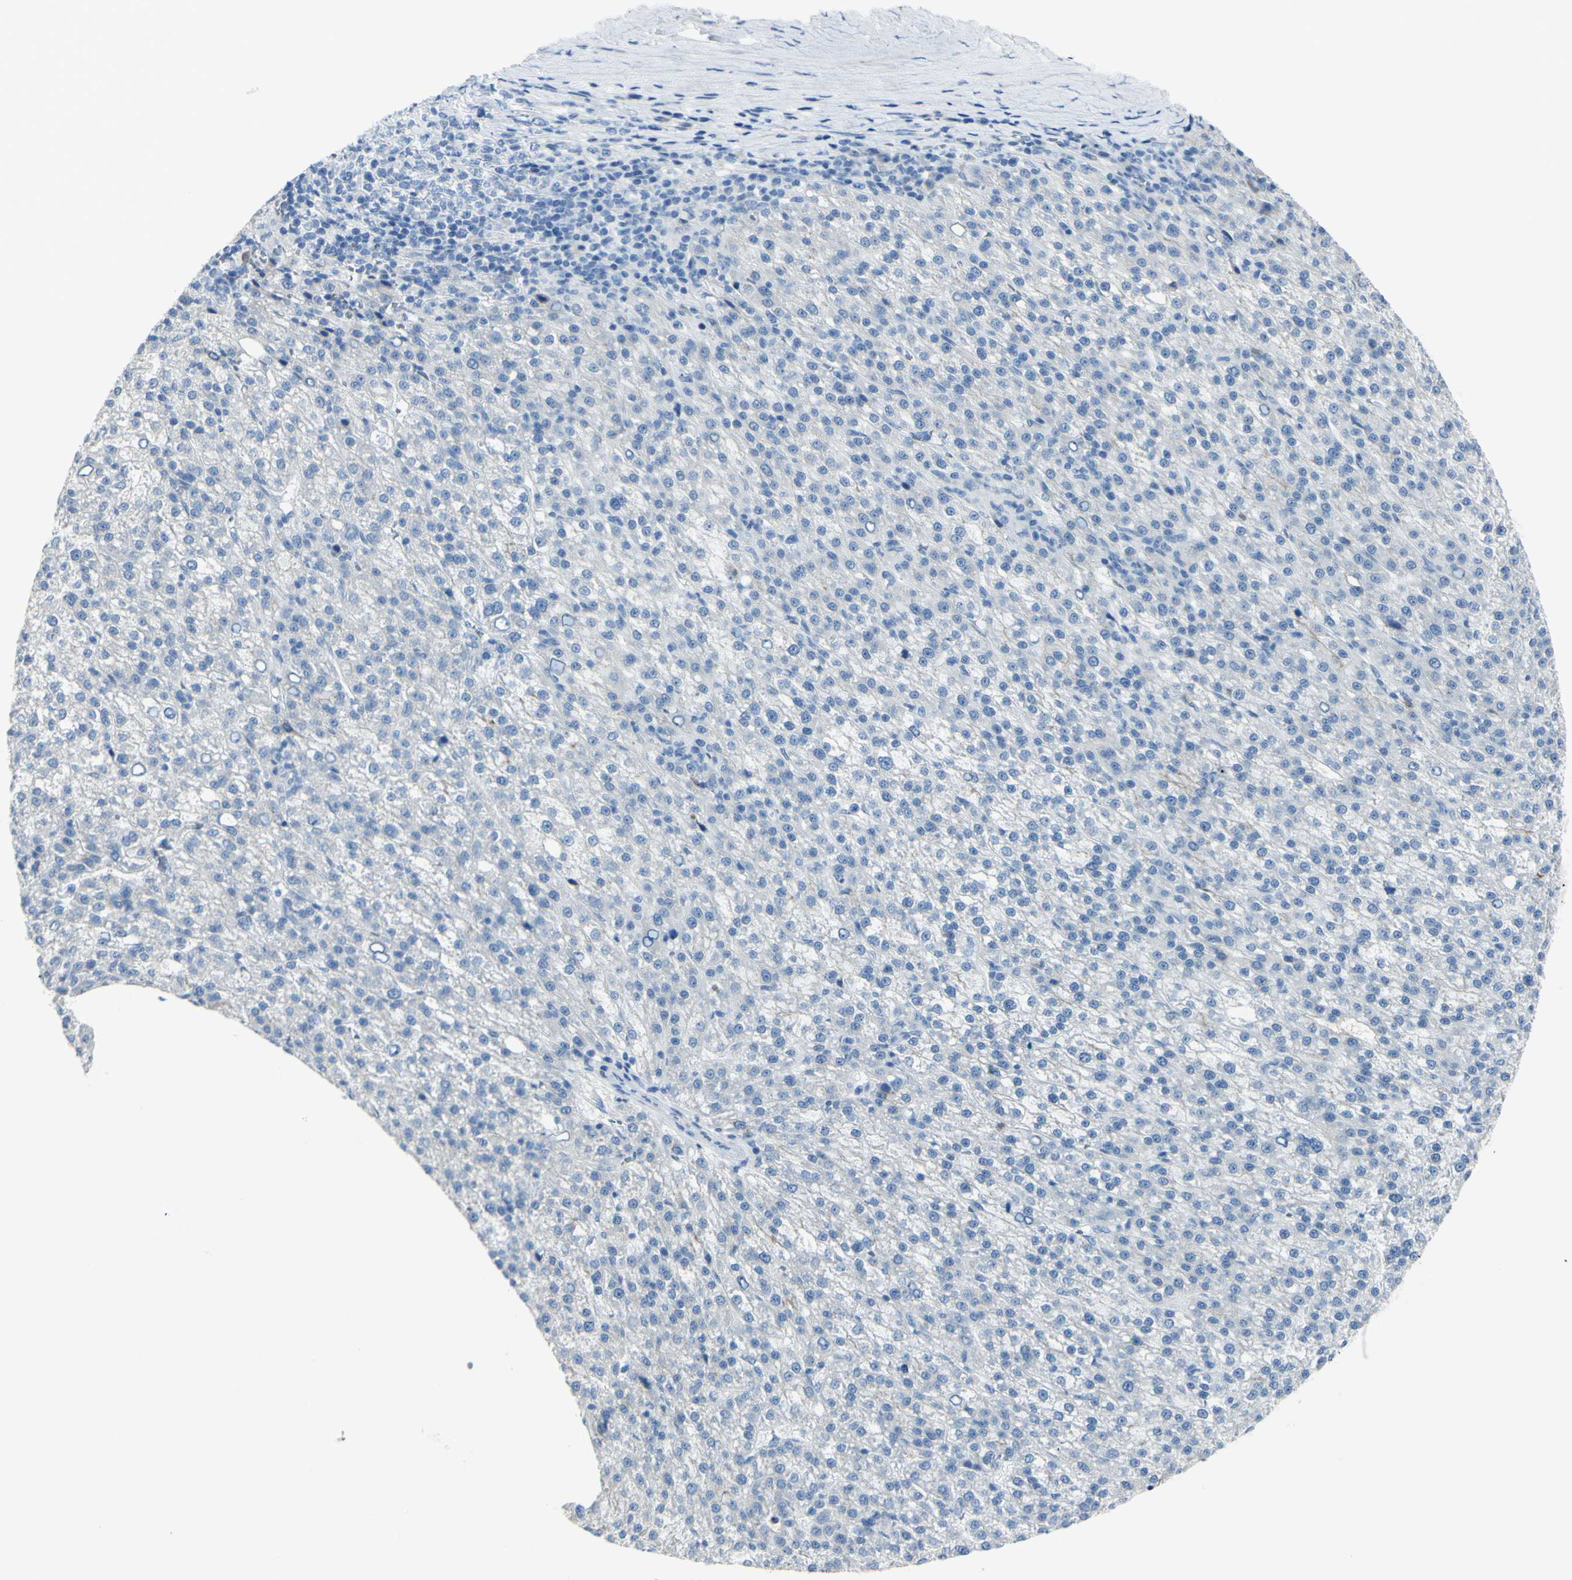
{"staining": {"intensity": "negative", "quantity": "none", "location": "none"}, "tissue": "liver cancer", "cell_type": "Tumor cells", "image_type": "cancer", "snomed": [{"axis": "morphology", "description": "Carcinoma, Hepatocellular, NOS"}, {"axis": "topography", "description": "Liver"}], "caption": "Protein analysis of liver hepatocellular carcinoma displays no significant expression in tumor cells.", "gene": "ZNF557", "patient": {"sex": "female", "age": 58}}